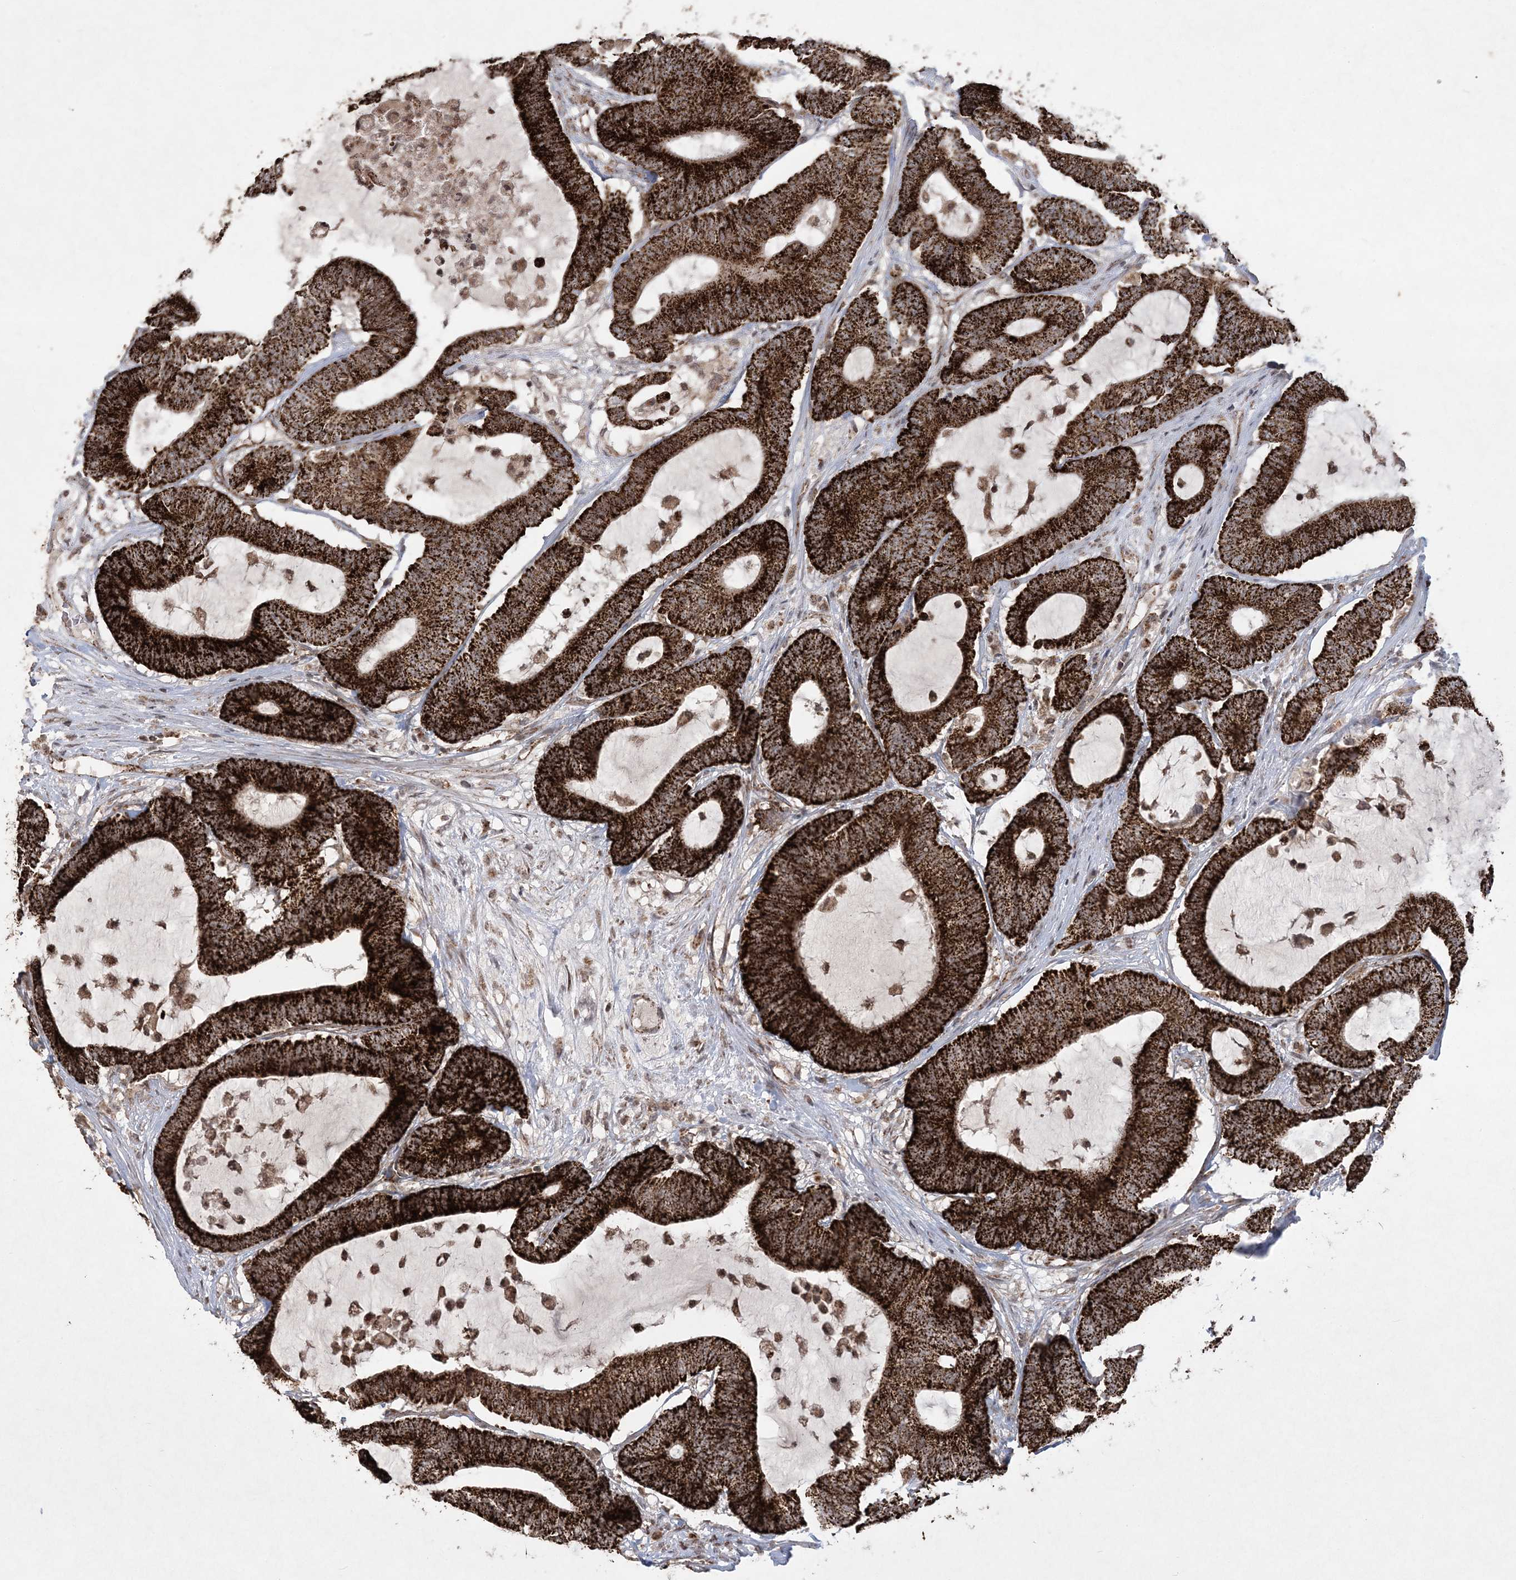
{"staining": {"intensity": "strong", "quantity": ">75%", "location": "cytoplasmic/membranous"}, "tissue": "colorectal cancer", "cell_type": "Tumor cells", "image_type": "cancer", "snomed": [{"axis": "morphology", "description": "Adenocarcinoma, NOS"}, {"axis": "topography", "description": "Colon"}], "caption": "Immunohistochemical staining of adenocarcinoma (colorectal) demonstrates high levels of strong cytoplasmic/membranous positivity in approximately >75% of tumor cells. Immunohistochemistry (ihc) stains the protein of interest in brown and the nuclei are stained blue.", "gene": "LRPPRC", "patient": {"sex": "female", "age": 84}}